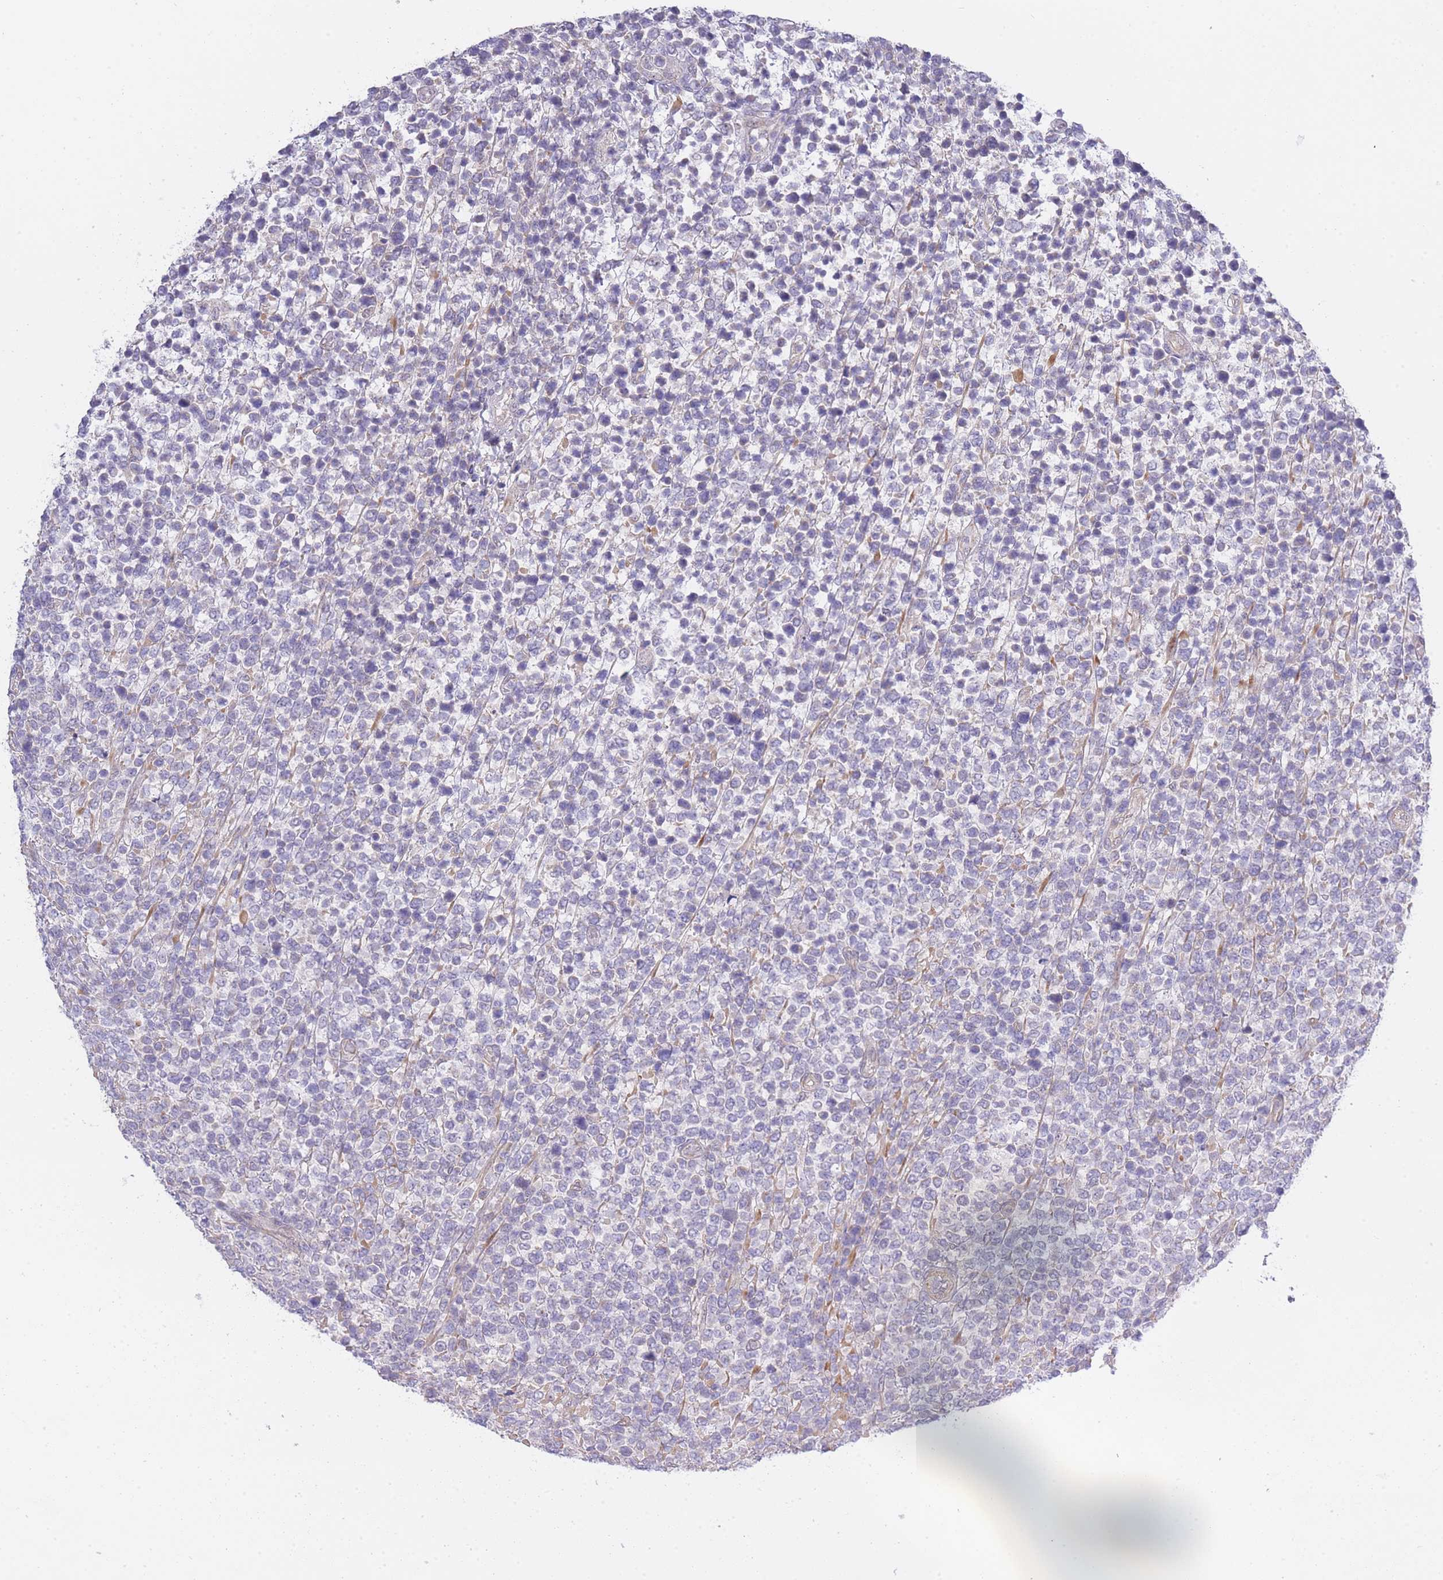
{"staining": {"intensity": "negative", "quantity": "none", "location": "none"}, "tissue": "lymphoma", "cell_type": "Tumor cells", "image_type": "cancer", "snomed": [{"axis": "morphology", "description": "Malignant lymphoma, non-Hodgkin's type, High grade"}, {"axis": "topography", "description": "Soft tissue"}], "caption": "Human lymphoma stained for a protein using immunohistochemistry (IHC) displays no positivity in tumor cells.", "gene": "CTBP1", "patient": {"sex": "female", "age": 56}}